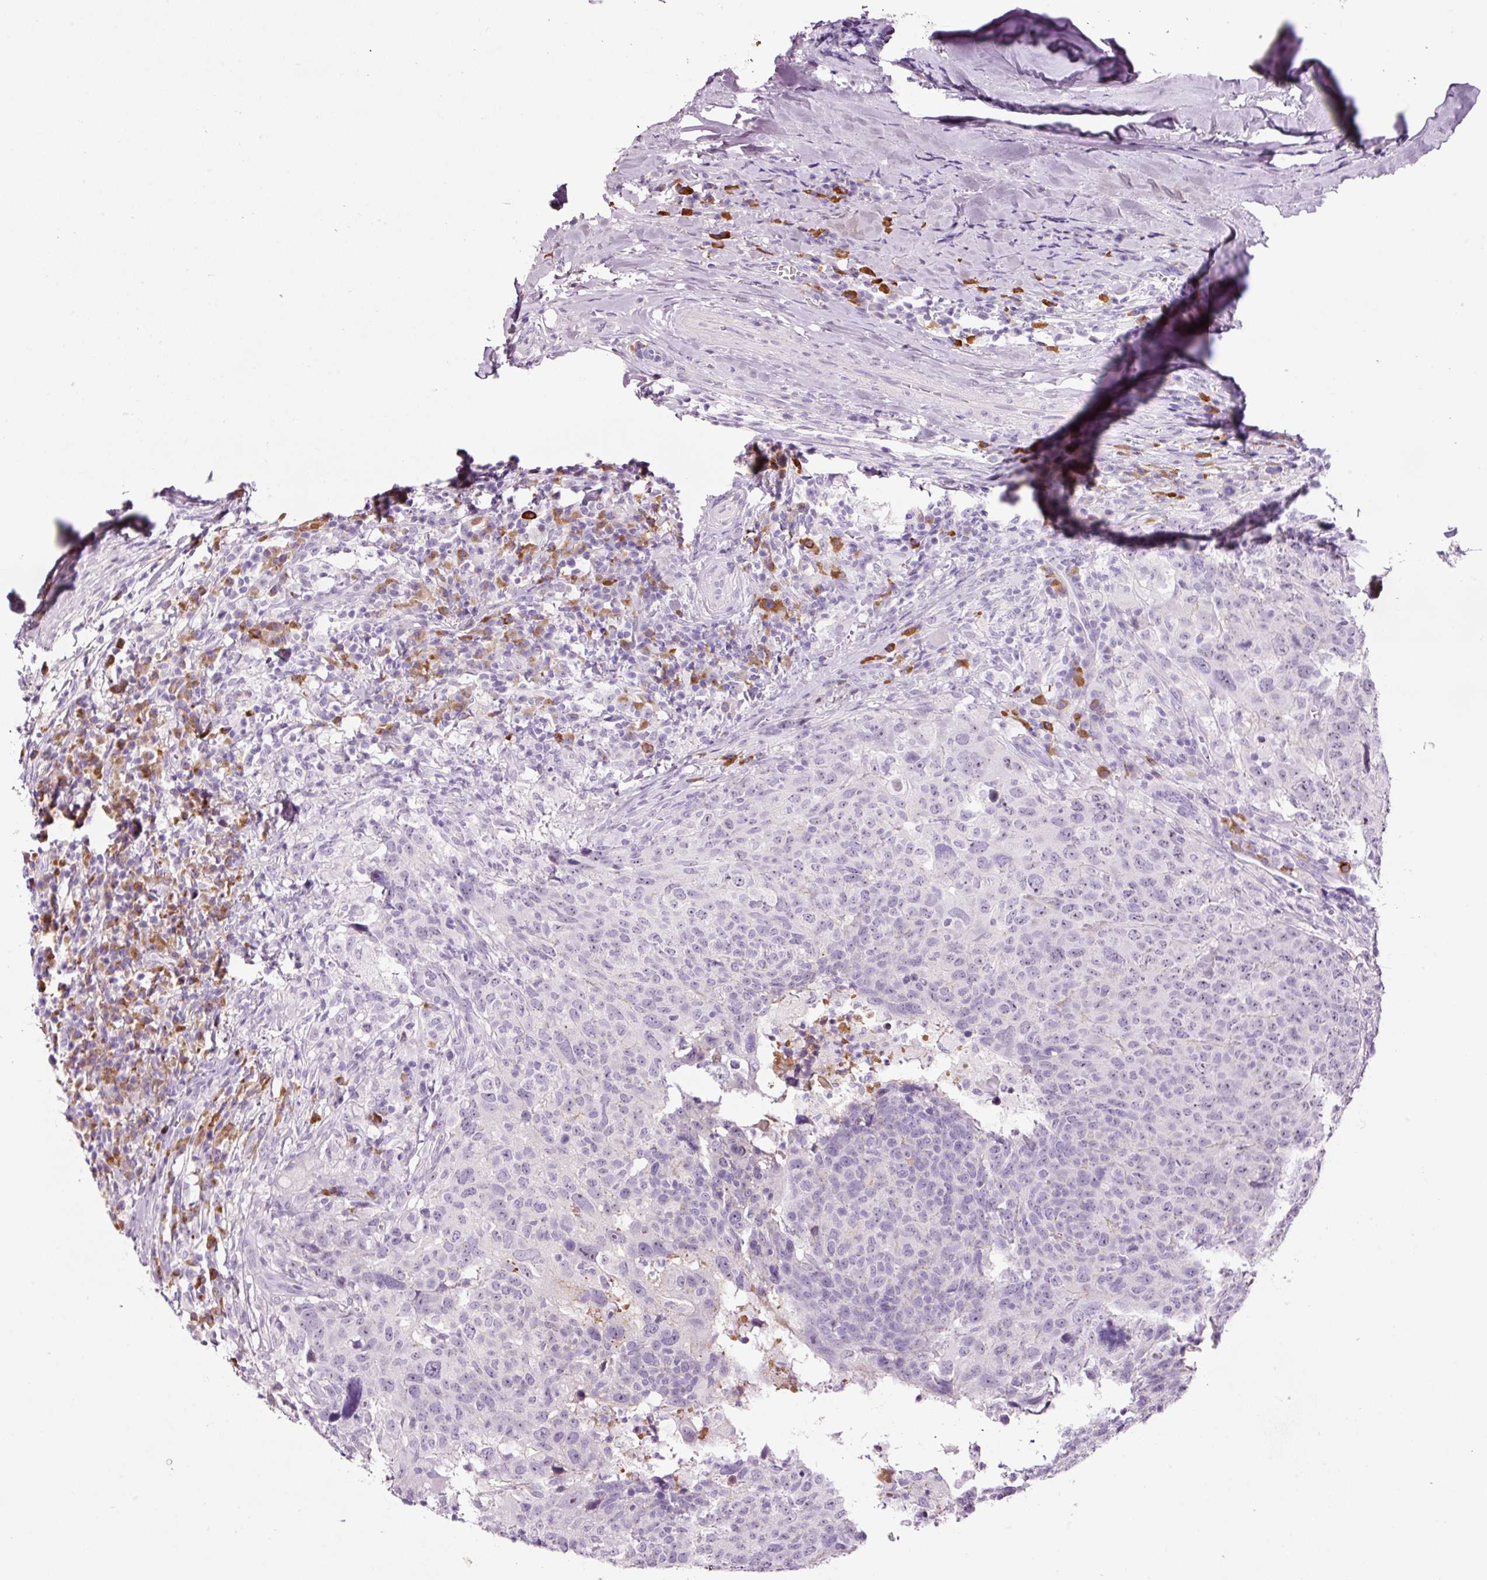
{"staining": {"intensity": "negative", "quantity": "none", "location": "none"}, "tissue": "head and neck cancer", "cell_type": "Tumor cells", "image_type": "cancer", "snomed": [{"axis": "morphology", "description": "Normal tissue, NOS"}, {"axis": "morphology", "description": "Squamous cell carcinoma, NOS"}, {"axis": "topography", "description": "Skeletal muscle"}, {"axis": "topography", "description": "Vascular tissue"}, {"axis": "topography", "description": "Peripheral nerve tissue"}, {"axis": "topography", "description": "Head-Neck"}], "caption": "Head and neck cancer (squamous cell carcinoma) was stained to show a protein in brown. There is no significant positivity in tumor cells.", "gene": "KLF1", "patient": {"sex": "male", "age": 66}}